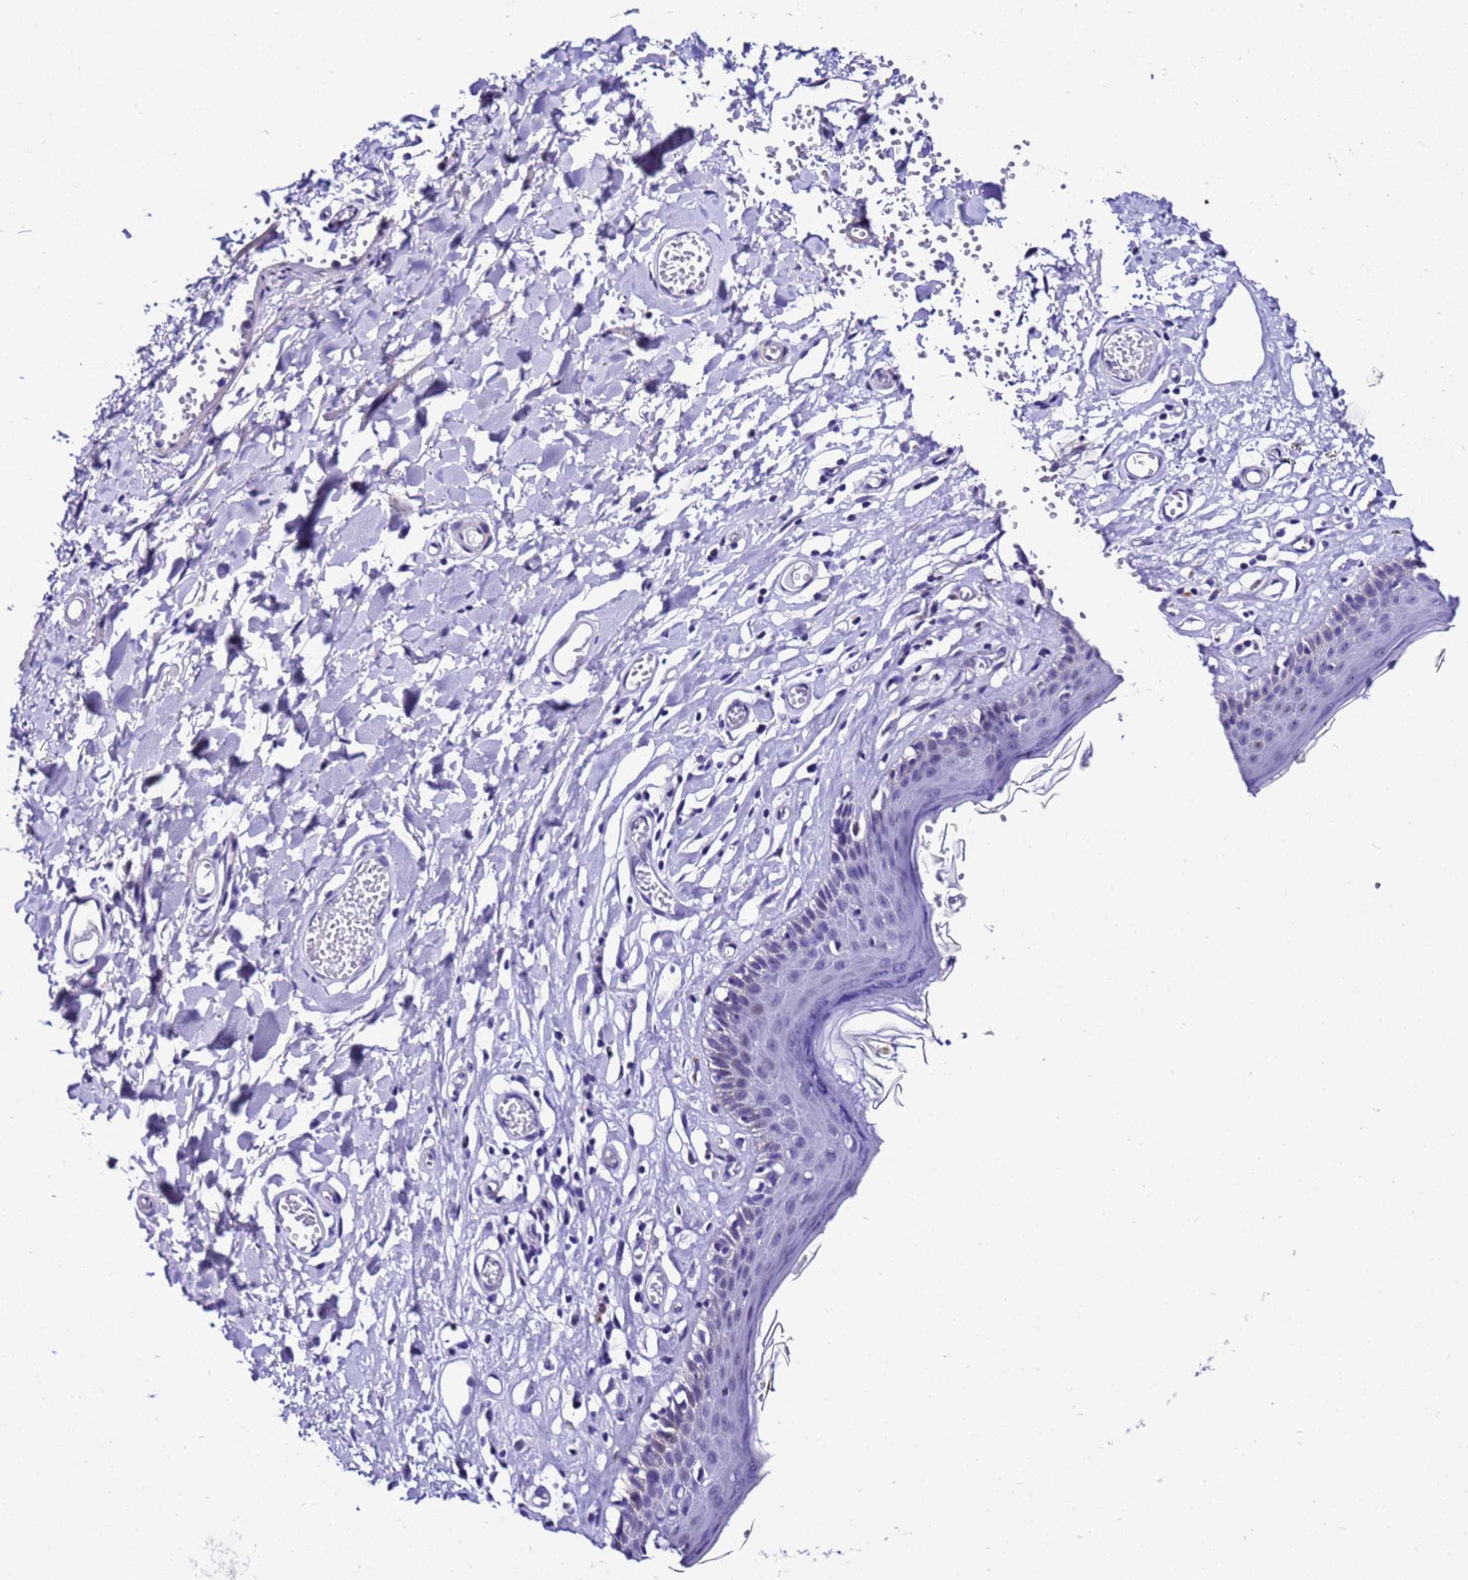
{"staining": {"intensity": "negative", "quantity": "none", "location": "none"}, "tissue": "skin", "cell_type": "Epidermal cells", "image_type": "normal", "snomed": [{"axis": "morphology", "description": "Normal tissue, NOS"}, {"axis": "topography", "description": "Adipose tissue"}, {"axis": "topography", "description": "Vascular tissue"}, {"axis": "topography", "description": "Vulva"}, {"axis": "topography", "description": "Peripheral nerve tissue"}], "caption": "The image exhibits no staining of epidermal cells in normal skin.", "gene": "ZNF417", "patient": {"sex": "female", "age": 86}}